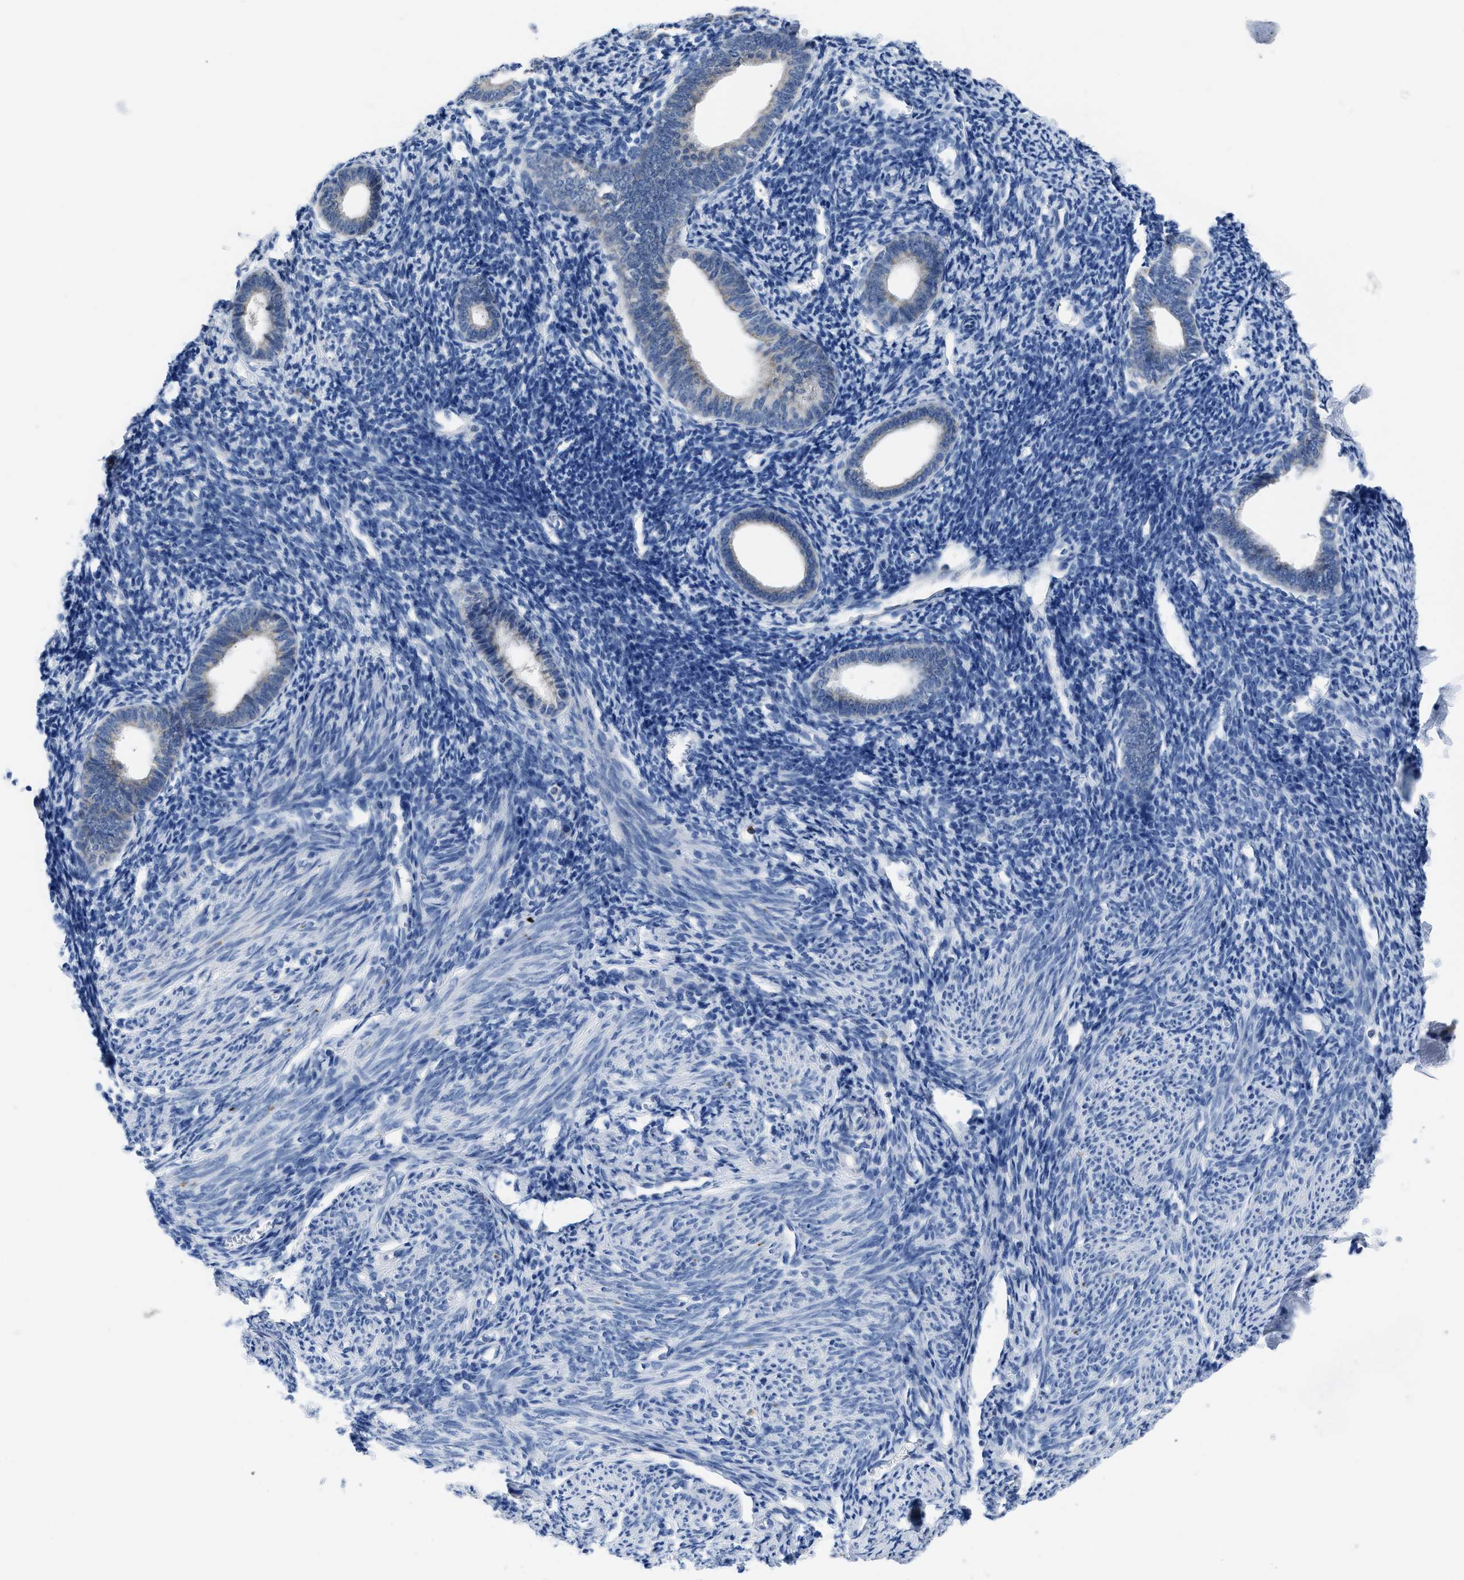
{"staining": {"intensity": "negative", "quantity": "none", "location": "none"}, "tissue": "endometrium", "cell_type": "Cells in endometrial stroma", "image_type": "normal", "snomed": [{"axis": "morphology", "description": "Normal tissue, NOS"}, {"axis": "morphology", "description": "Adenocarcinoma, NOS"}, {"axis": "topography", "description": "Endometrium"}], "caption": "An IHC image of normal endometrium is shown. There is no staining in cells in endometrial stroma of endometrium.", "gene": "ETFA", "patient": {"sex": "female", "age": 57}}